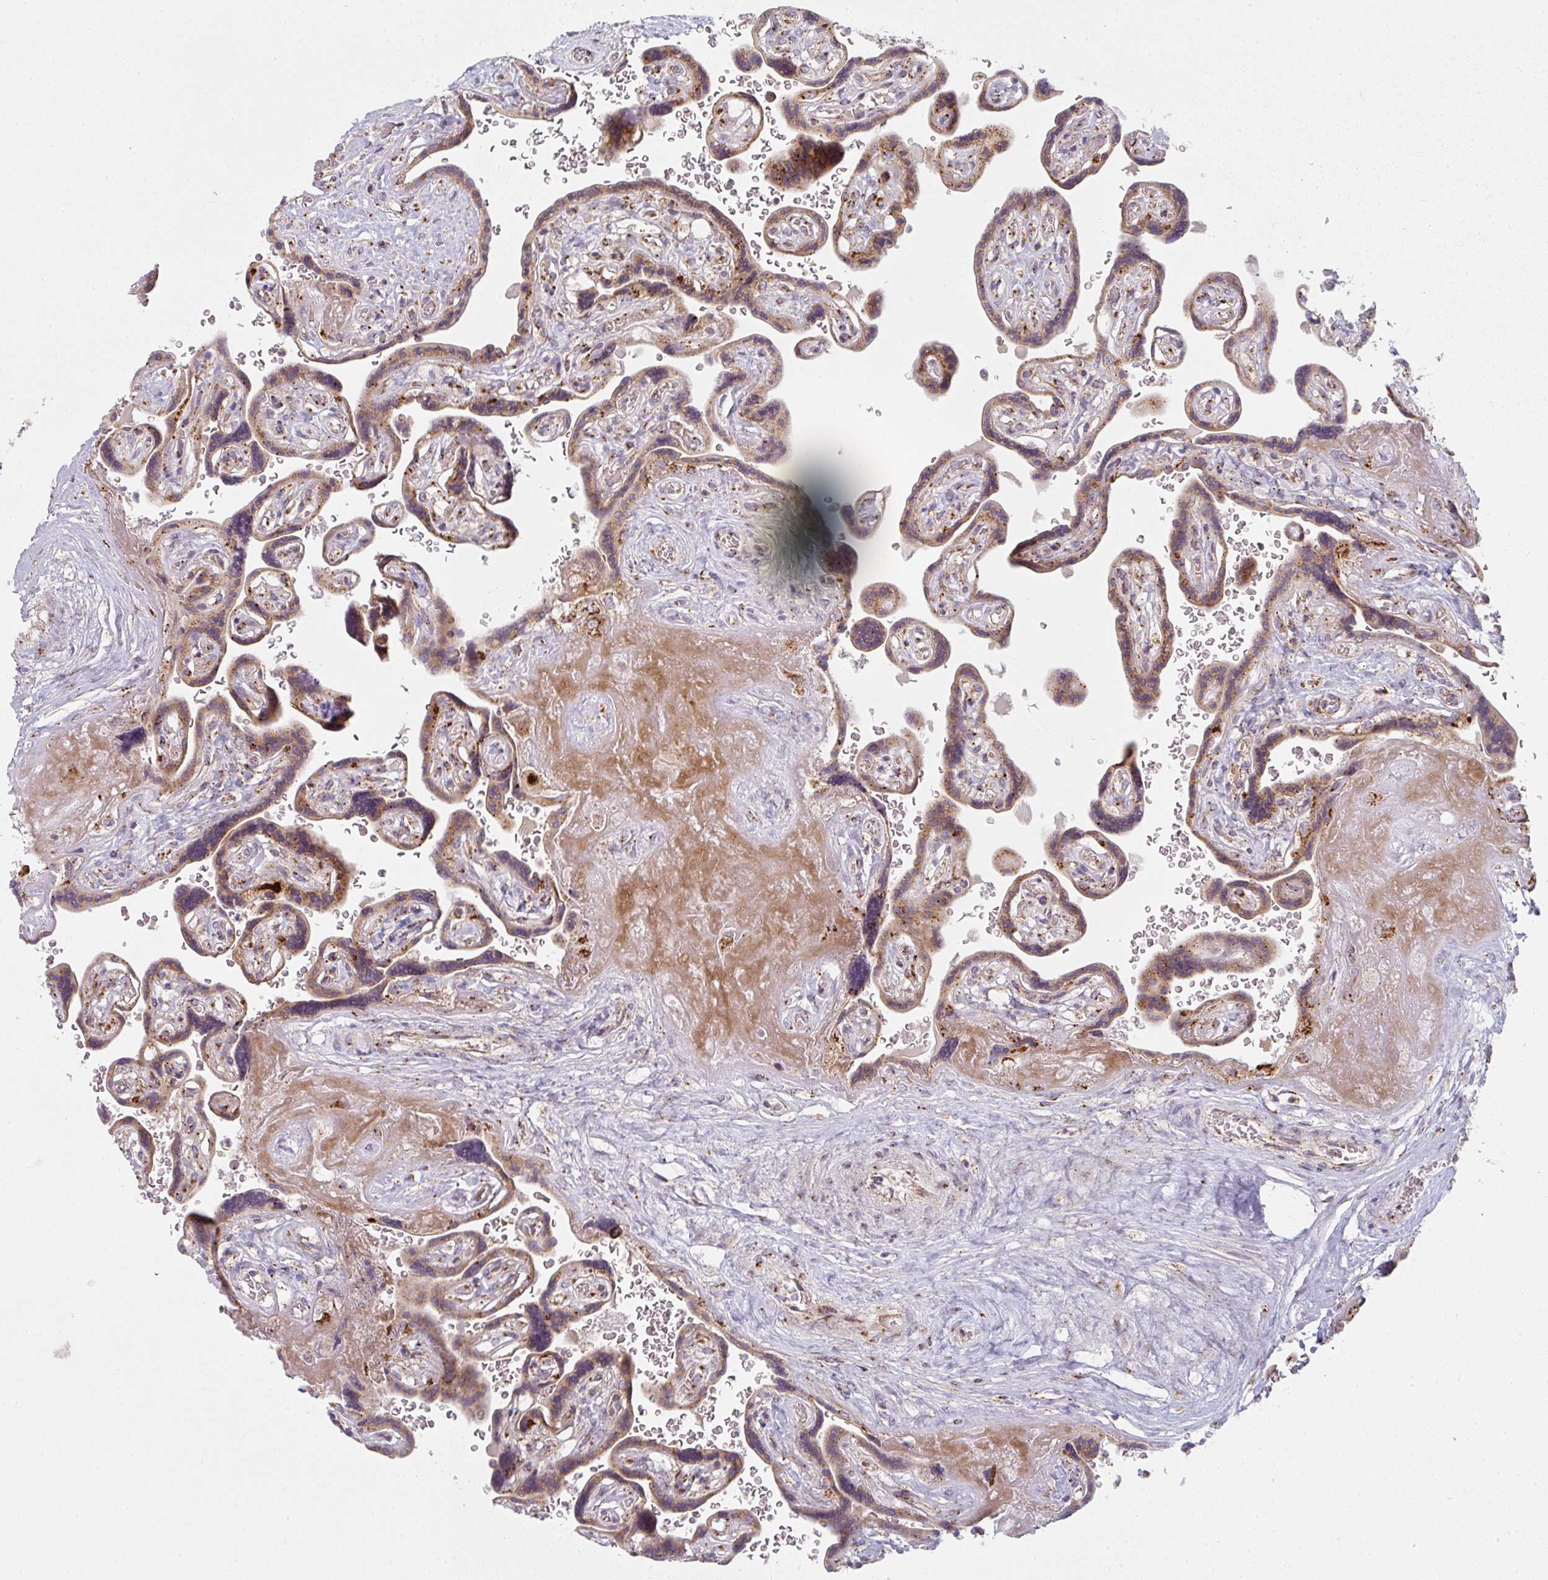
{"staining": {"intensity": "strong", "quantity": ">75%", "location": "cytoplasmic/membranous"}, "tissue": "placenta", "cell_type": "Decidual cells", "image_type": "normal", "snomed": [{"axis": "morphology", "description": "Normal tissue, NOS"}, {"axis": "topography", "description": "Placenta"}], "caption": "Immunohistochemical staining of normal human placenta displays high levels of strong cytoplasmic/membranous staining in approximately >75% of decidual cells. Using DAB (brown) and hematoxylin (blue) stains, captured at high magnification using brightfield microscopy.", "gene": "GVQW3", "patient": {"sex": "female", "age": 32}}